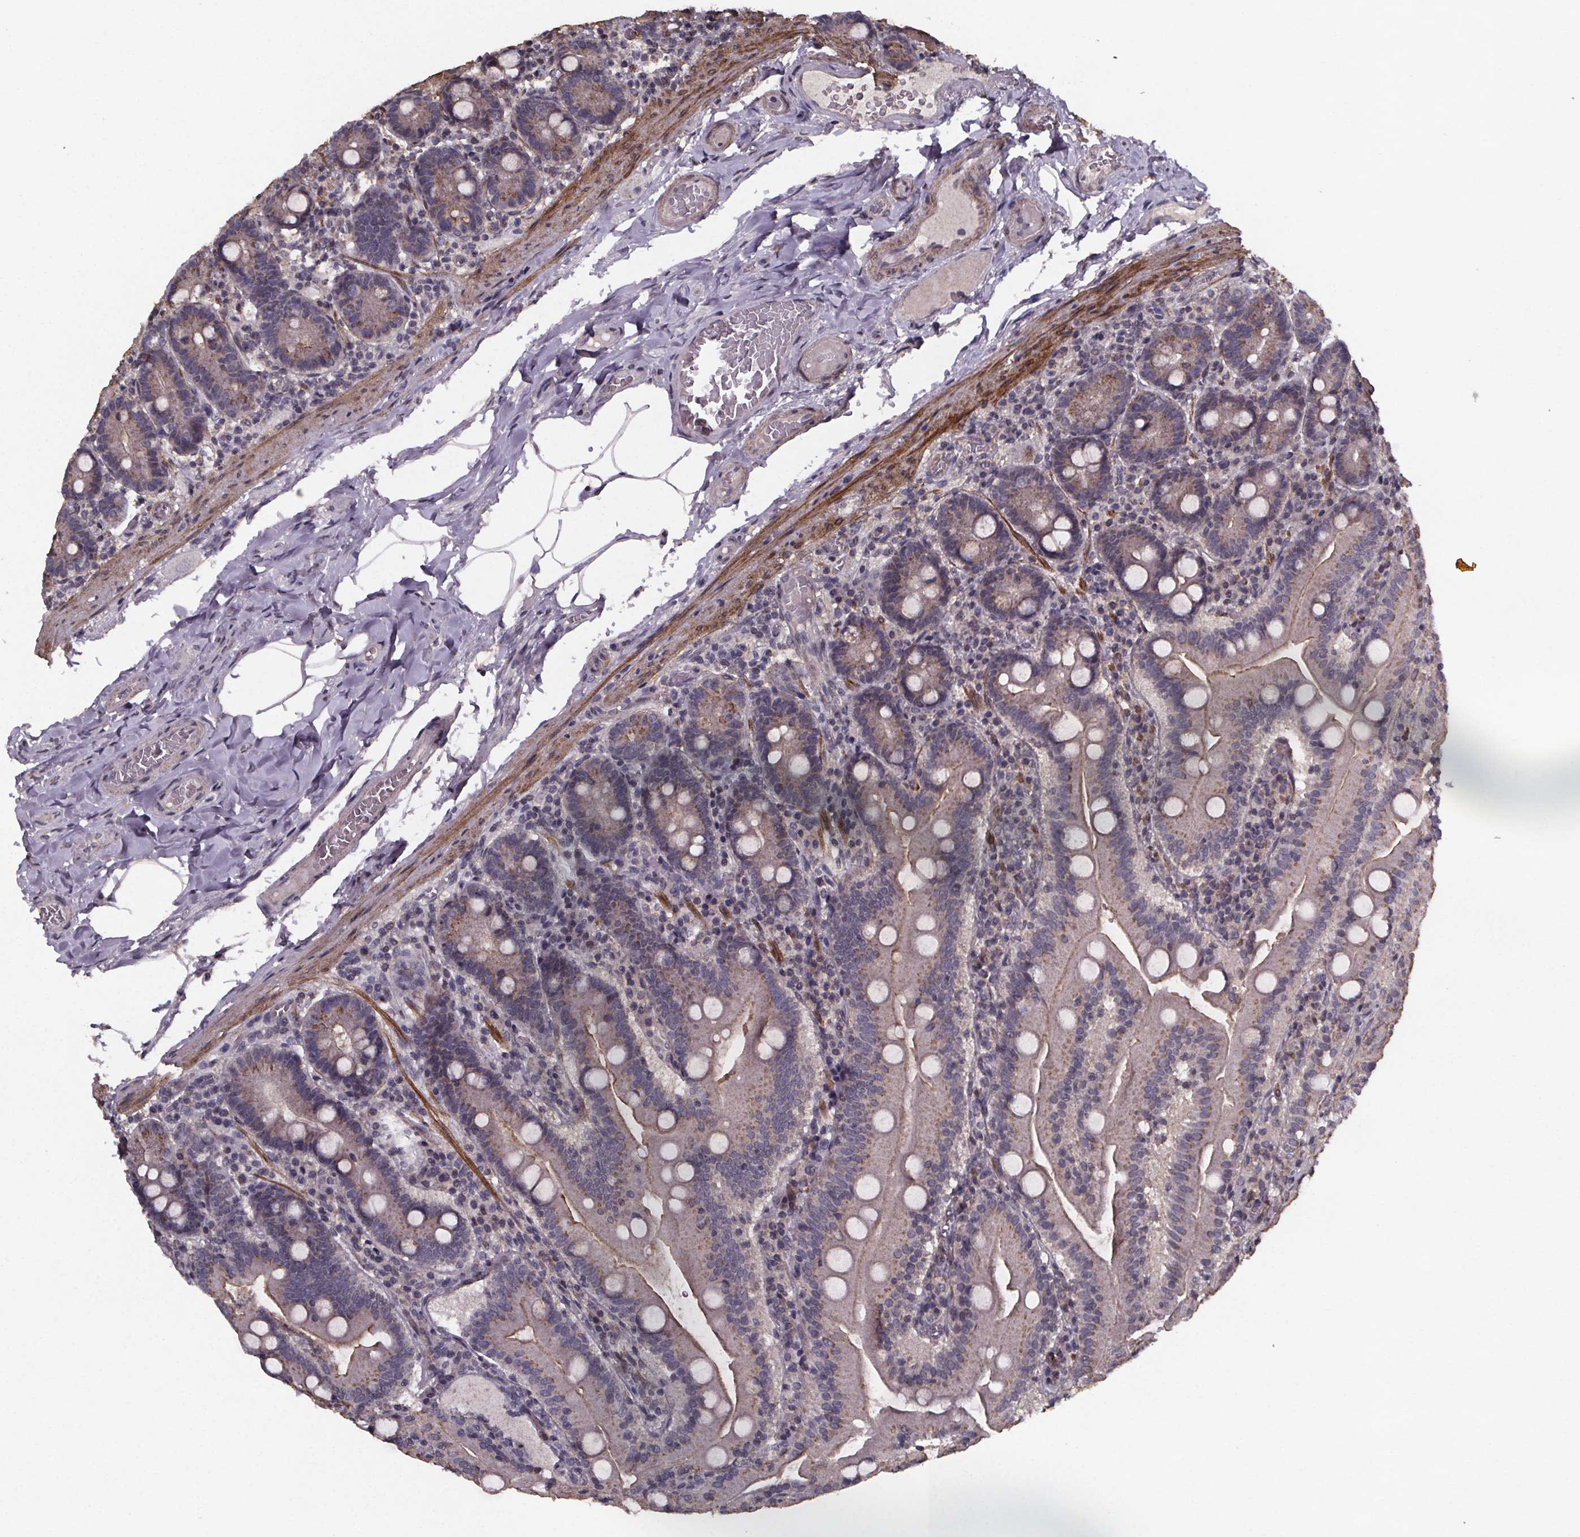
{"staining": {"intensity": "moderate", "quantity": "<25%", "location": "cytoplasmic/membranous"}, "tissue": "small intestine", "cell_type": "Glandular cells", "image_type": "normal", "snomed": [{"axis": "morphology", "description": "Normal tissue, NOS"}, {"axis": "topography", "description": "Small intestine"}], "caption": "Immunohistochemistry (IHC) (DAB (3,3'-diaminobenzidine)) staining of normal human small intestine demonstrates moderate cytoplasmic/membranous protein staining in approximately <25% of glandular cells. (DAB (3,3'-diaminobenzidine) IHC with brightfield microscopy, high magnification).", "gene": "PALLD", "patient": {"sex": "male", "age": 37}}